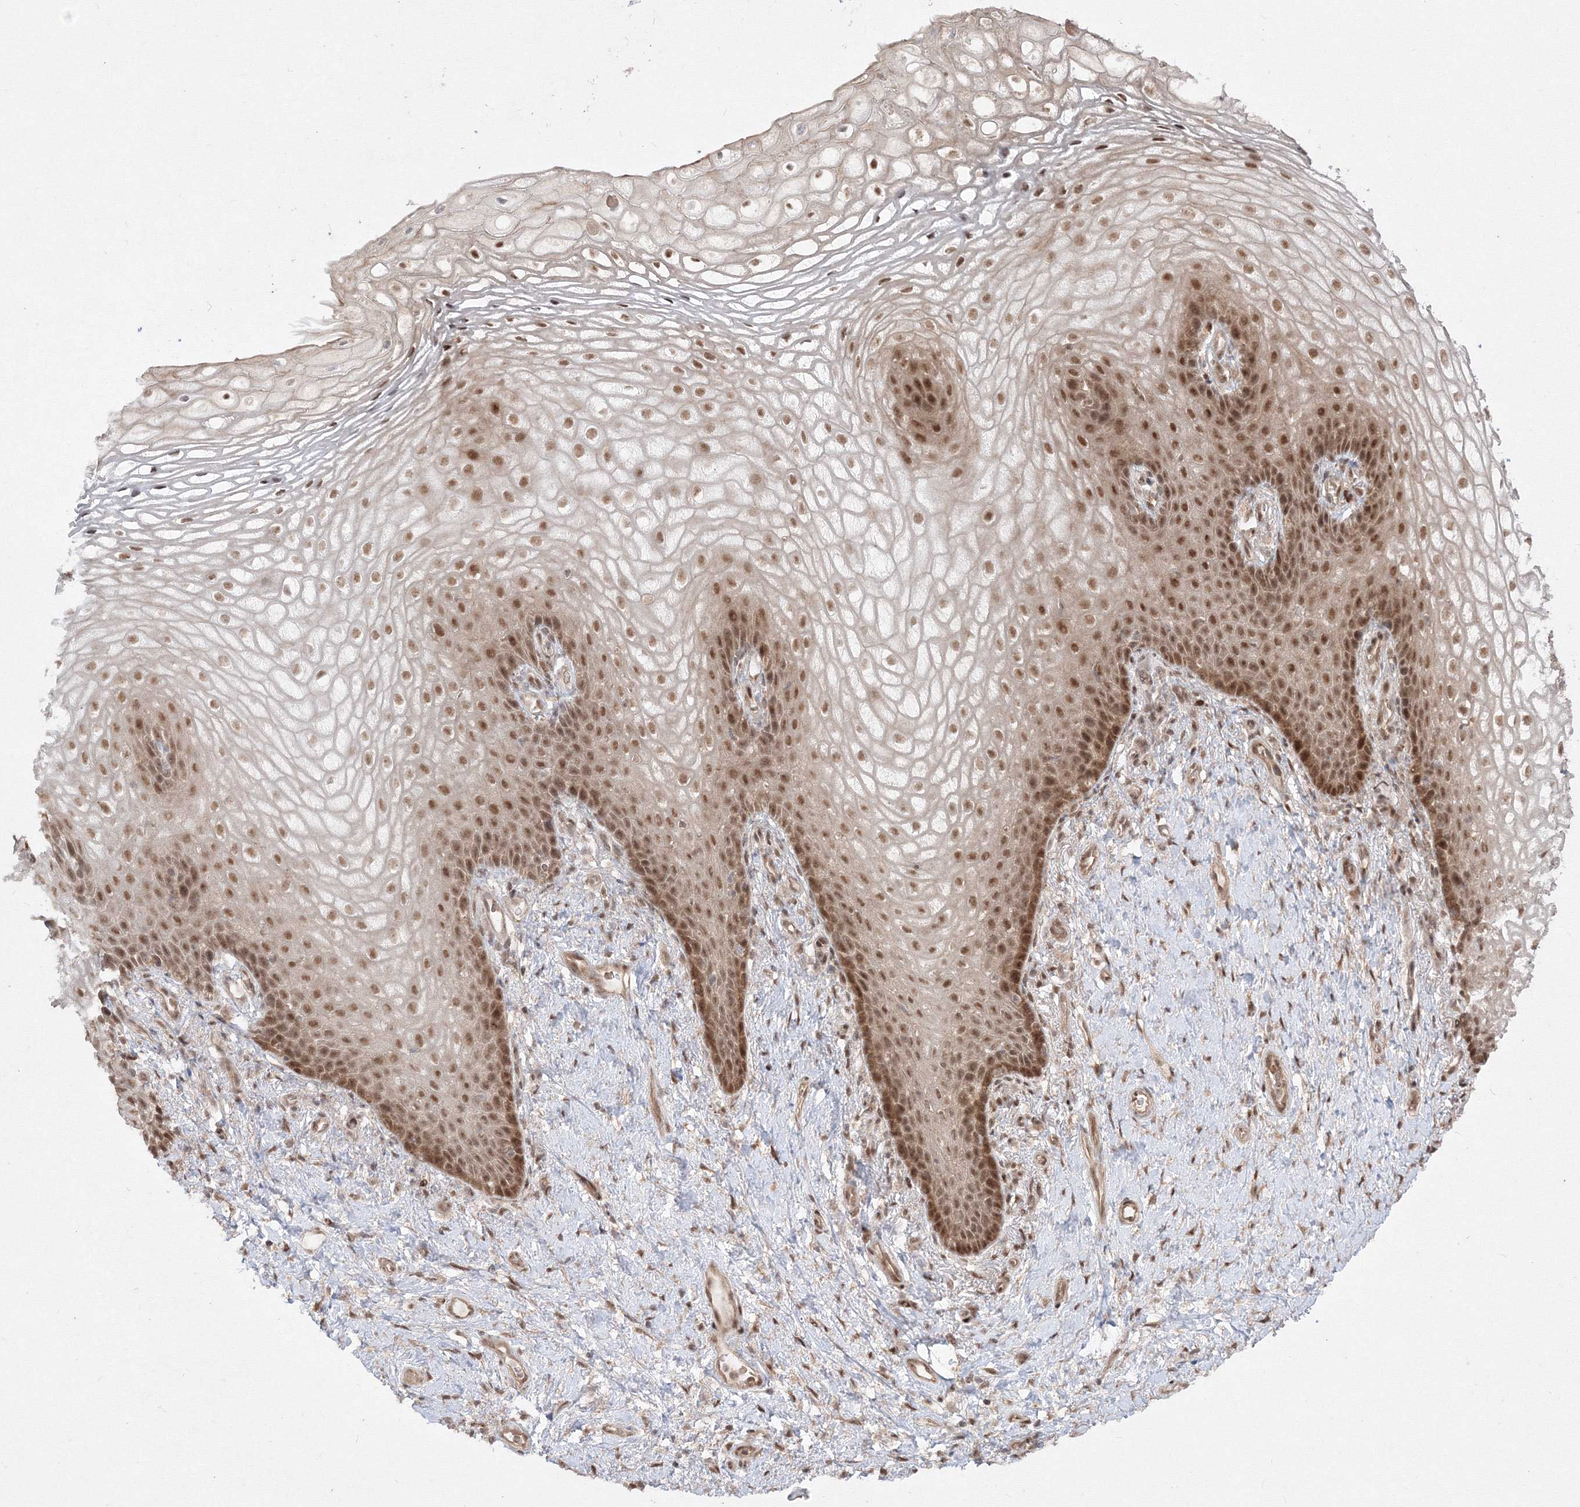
{"staining": {"intensity": "moderate", "quantity": ">75%", "location": "cytoplasmic/membranous,nuclear"}, "tissue": "vagina", "cell_type": "Squamous epithelial cells", "image_type": "normal", "snomed": [{"axis": "morphology", "description": "Normal tissue, NOS"}, {"axis": "topography", "description": "Vagina"}], "caption": "This is a photomicrograph of immunohistochemistry (IHC) staining of normal vagina, which shows moderate positivity in the cytoplasmic/membranous,nuclear of squamous epithelial cells.", "gene": "COPS4", "patient": {"sex": "female", "age": 60}}